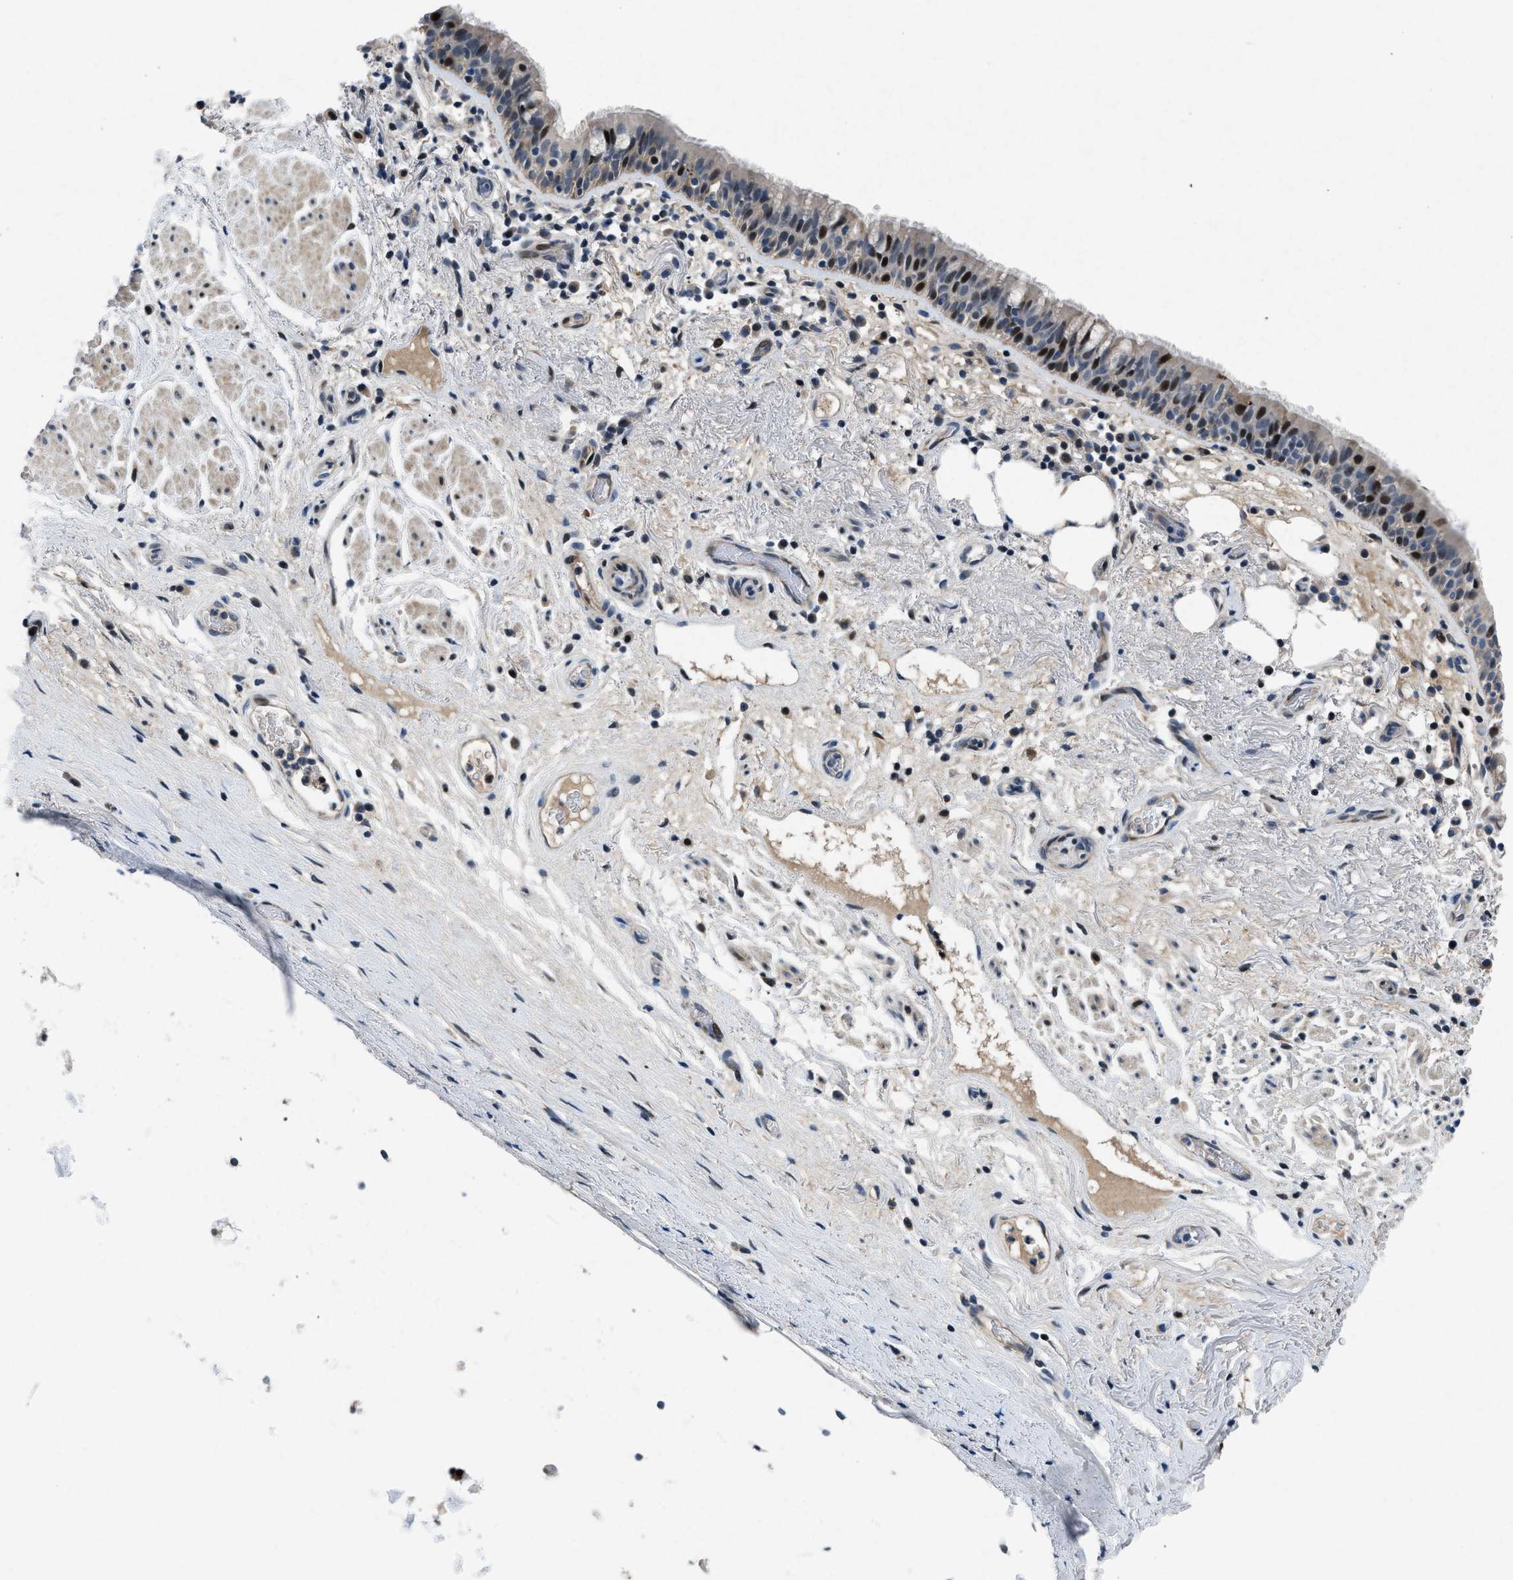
{"staining": {"intensity": "strong", "quantity": "25%-75%", "location": "nuclear"}, "tissue": "bronchus", "cell_type": "Respiratory epithelial cells", "image_type": "normal", "snomed": [{"axis": "morphology", "description": "Normal tissue, NOS"}, {"axis": "morphology", "description": "Inflammation, NOS"}, {"axis": "topography", "description": "Cartilage tissue"}, {"axis": "topography", "description": "Bronchus"}], "caption": "IHC micrograph of normal bronchus: bronchus stained using immunohistochemistry (IHC) reveals high levels of strong protein expression localized specifically in the nuclear of respiratory epithelial cells, appearing as a nuclear brown color.", "gene": "PHLDA1", "patient": {"sex": "male", "age": 77}}